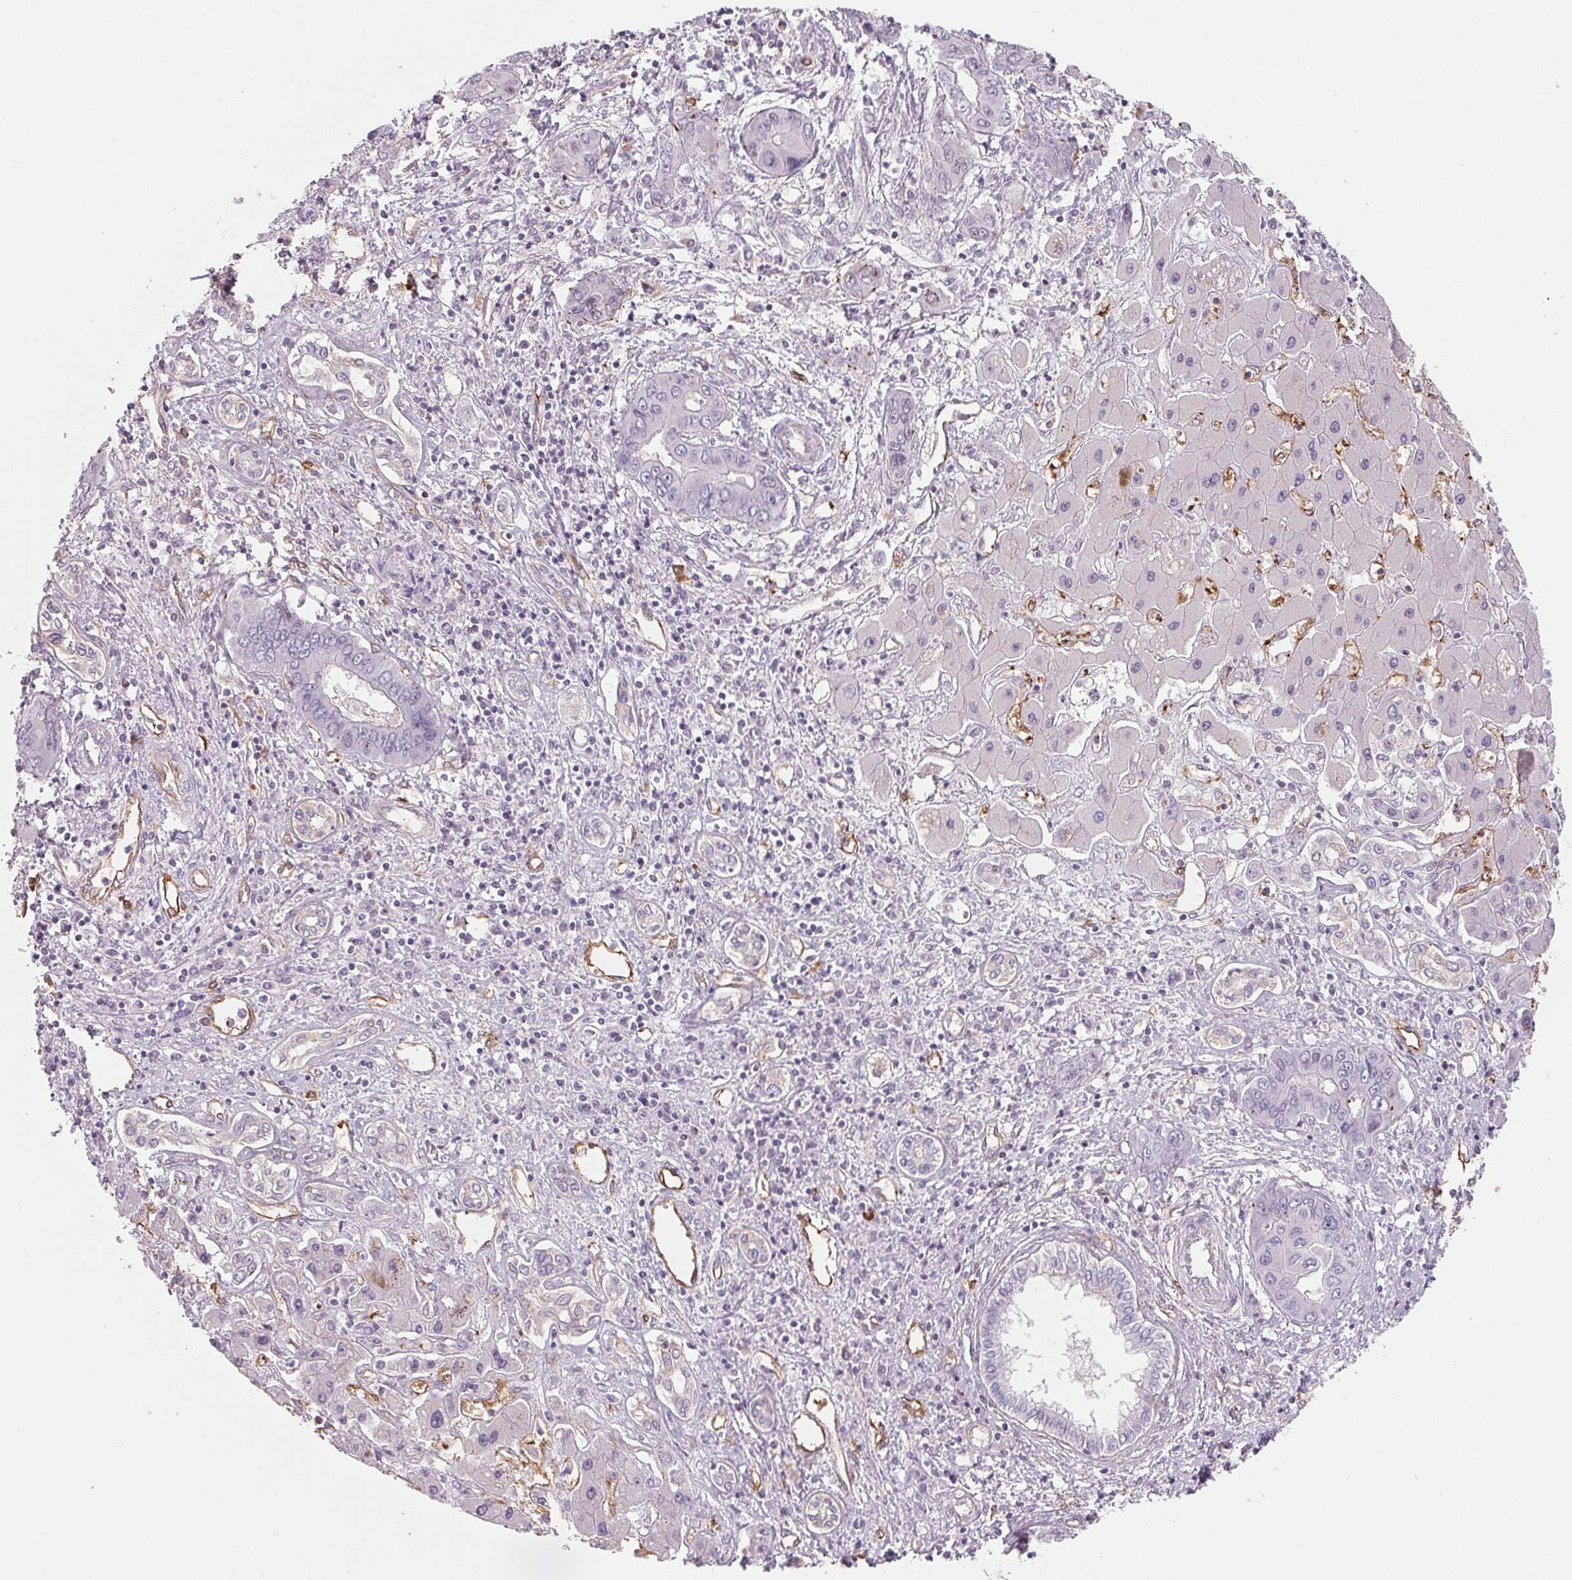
{"staining": {"intensity": "negative", "quantity": "none", "location": "none"}, "tissue": "liver cancer", "cell_type": "Tumor cells", "image_type": "cancer", "snomed": [{"axis": "morphology", "description": "Cholangiocarcinoma"}, {"axis": "topography", "description": "Liver"}], "caption": "Human cholangiocarcinoma (liver) stained for a protein using immunohistochemistry (IHC) displays no expression in tumor cells.", "gene": "ANKRD13B", "patient": {"sex": "male", "age": 67}}